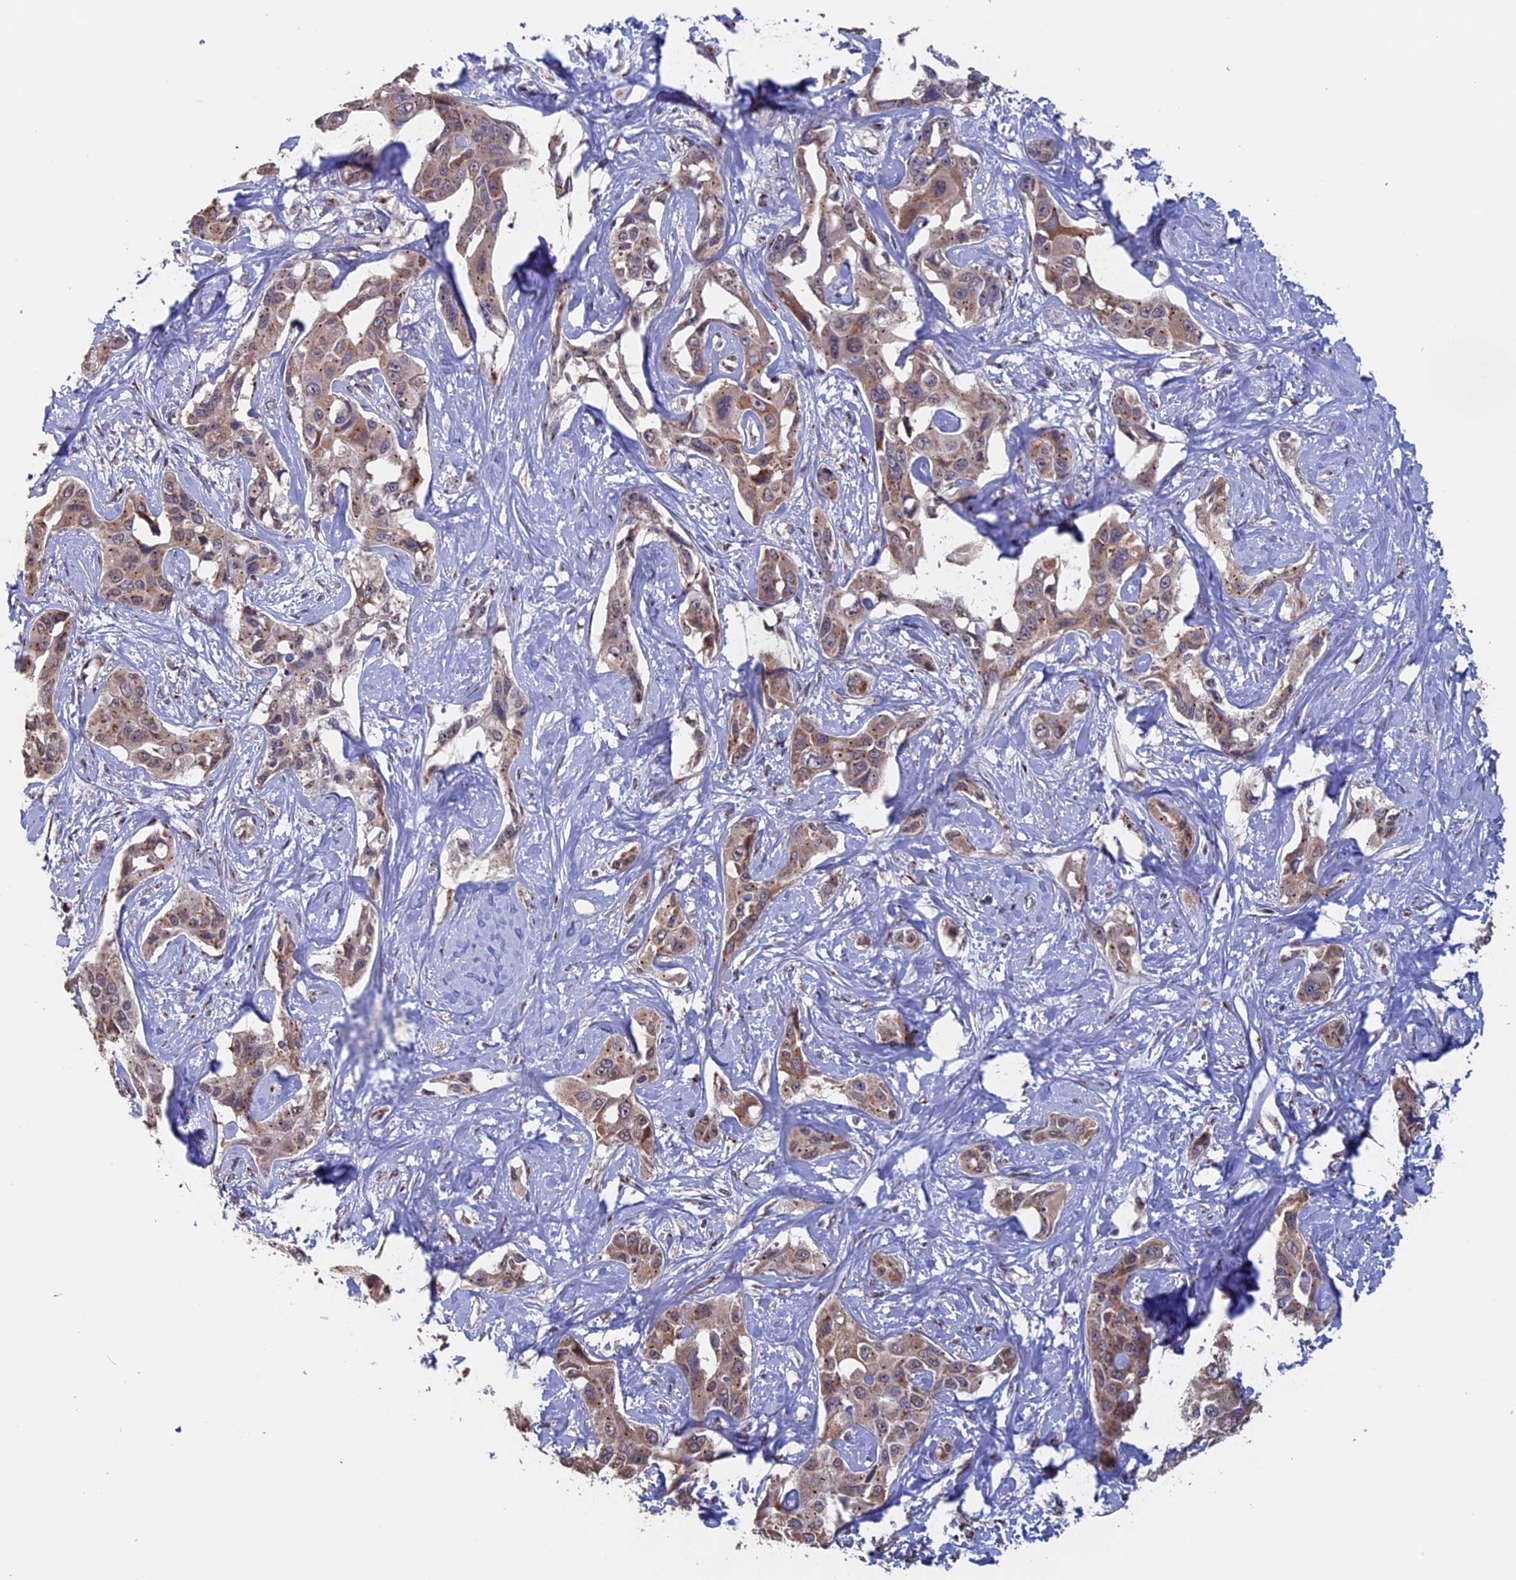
{"staining": {"intensity": "weak", "quantity": ">75%", "location": "cytoplasmic/membranous"}, "tissue": "liver cancer", "cell_type": "Tumor cells", "image_type": "cancer", "snomed": [{"axis": "morphology", "description": "Cholangiocarcinoma"}, {"axis": "topography", "description": "Liver"}], "caption": "This micrograph shows liver cholangiocarcinoma stained with immunohistochemistry (IHC) to label a protein in brown. The cytoplasmic/membranous of tumor cells show weak positivity for the protein. Nuclei are counter-stained blue.", "gene": "PIGQ", "patient": {"sex": "male", "age": 59}}